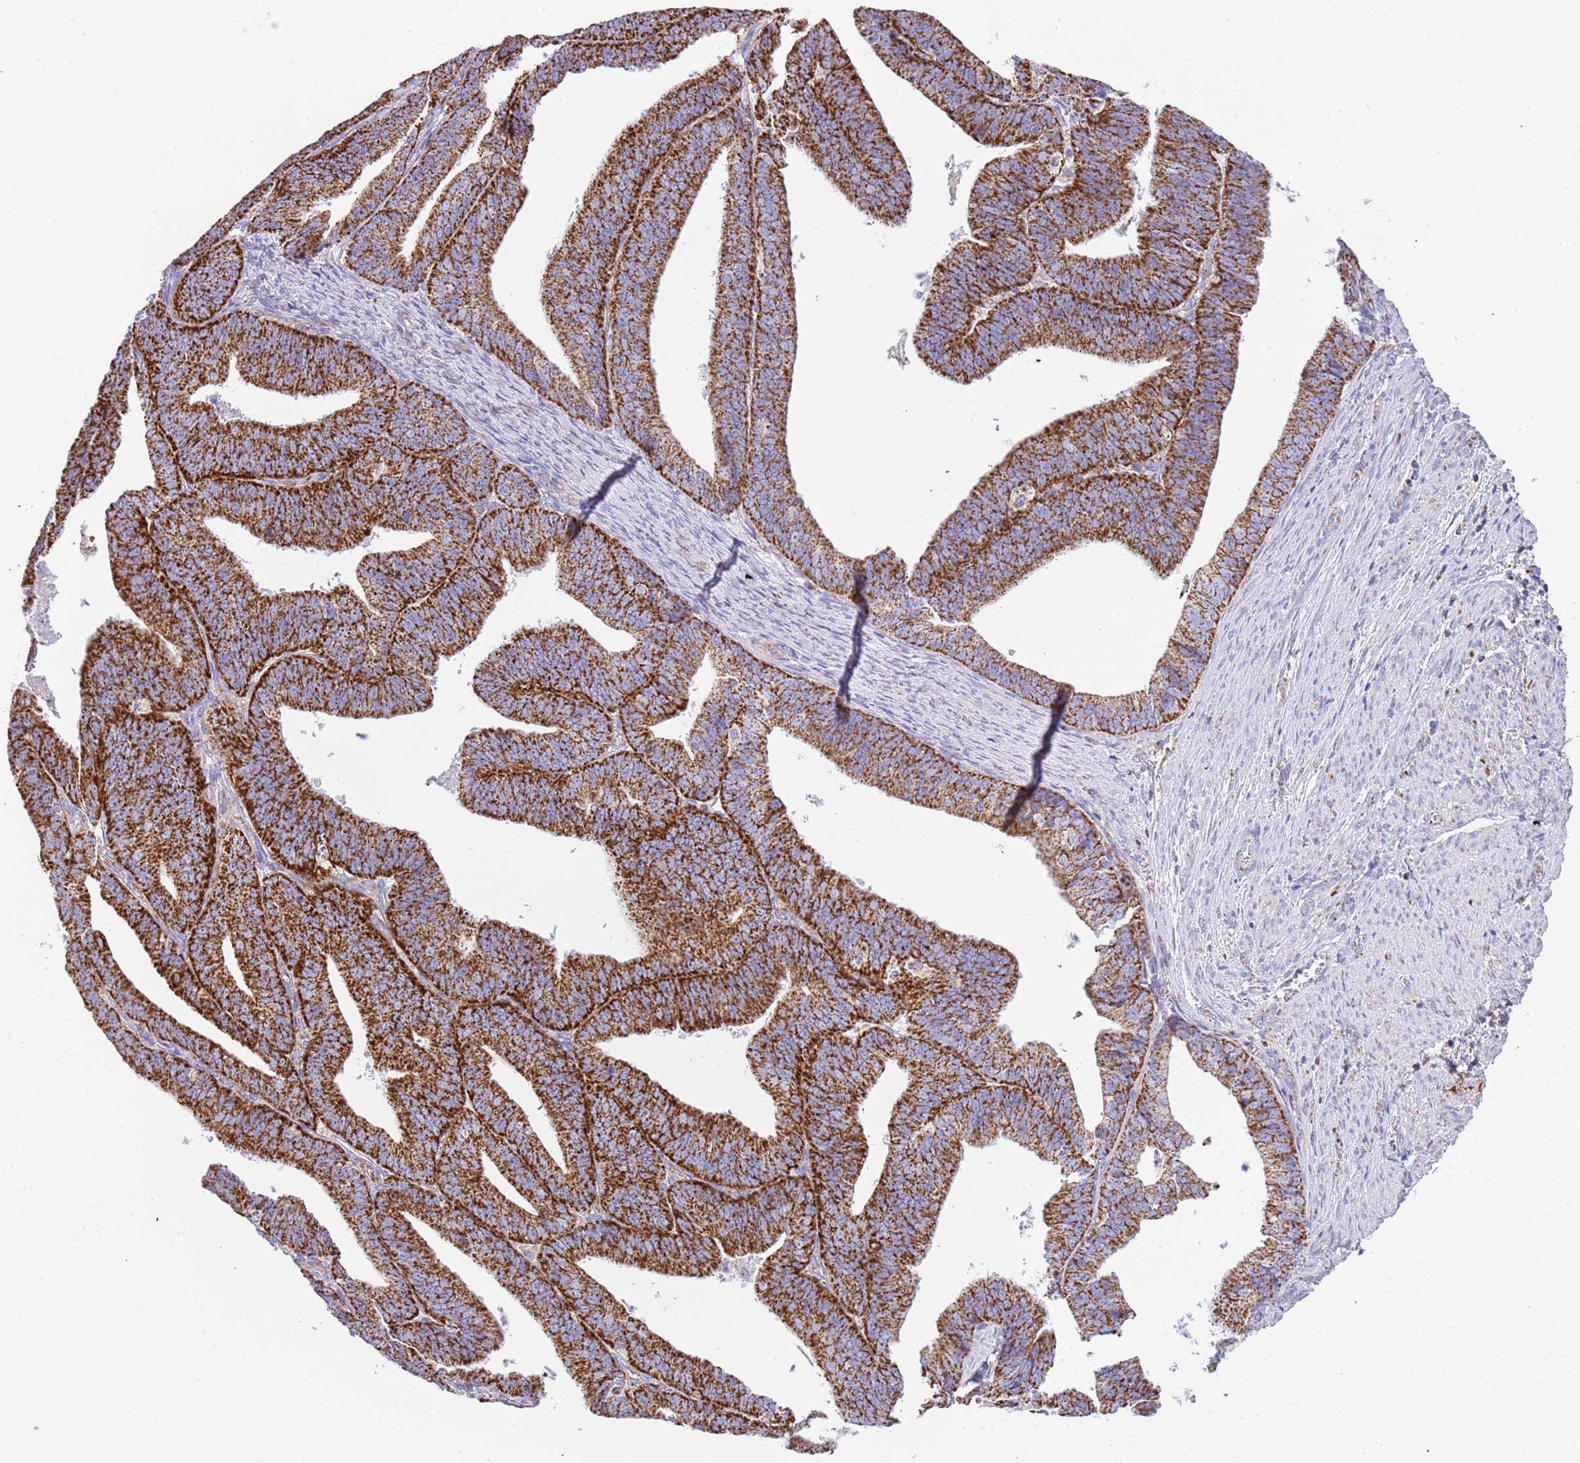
{"staining": {"intensity": "strong", "quantity": ">75%", "location": "cytoplasmic/membranous"}, "tissue": "endometrial cancer", "cell_type": "Tumor cells", "image_type": "cancer", "snomed": [{"axis": "morphology", "description": "Adenocarcinoma, NOS"}, {"axis": "topography", "description": "Endometrium"}], "caption": "This image demonstrates endometrial cancer stained with IHC to label a protein in brown. The cytoplasmic/membranous of tumor cells show strong positivity for the protein. Nuclei are counter-stained blue.", "gene": "SUCLG2", "patient": {"sex": "female", "age": 73}}